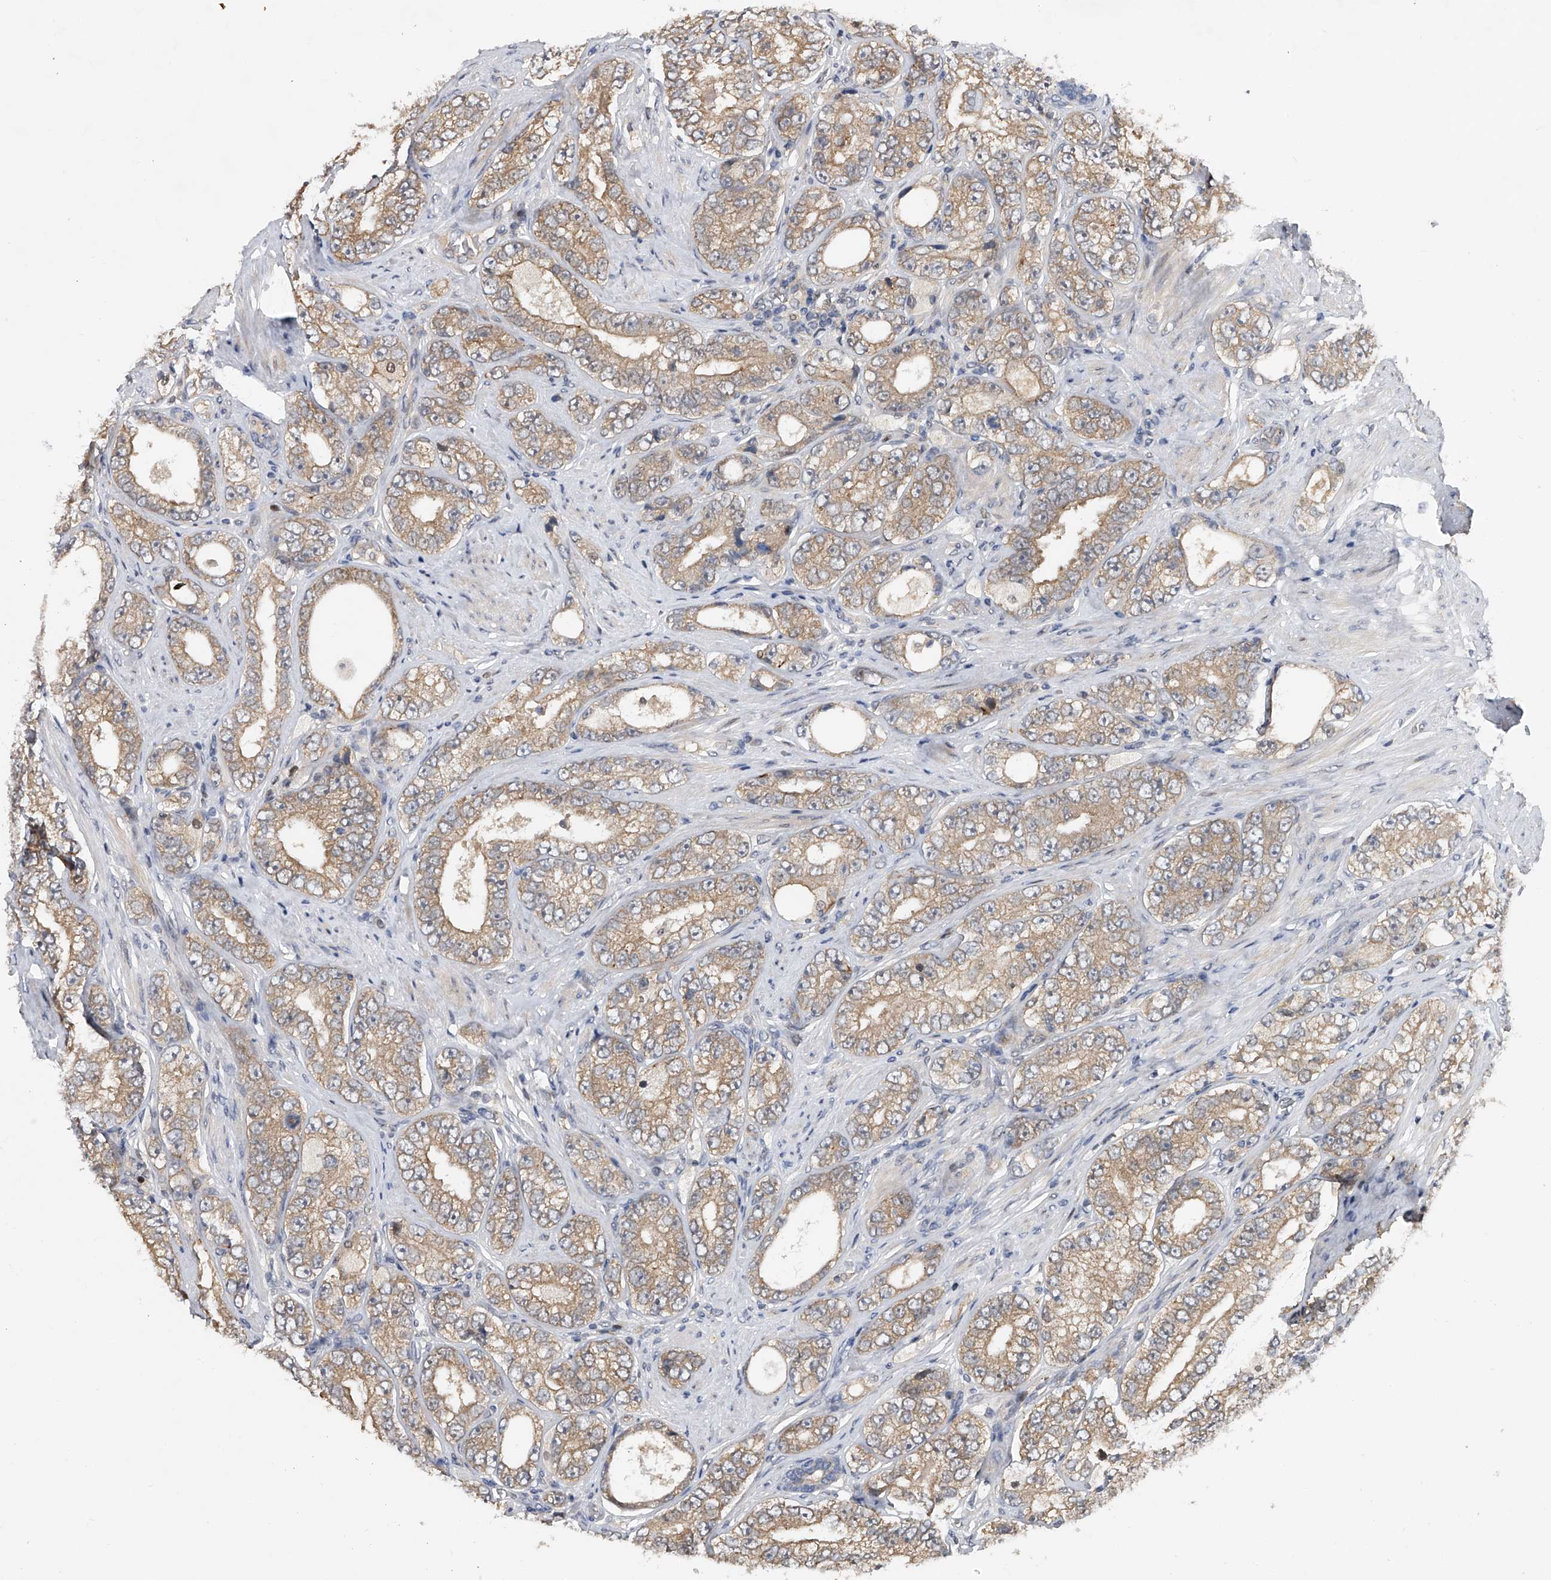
{"staining": {"intensity": "weak", "quantity": ">75%", "location": "cytoplasmic/membranous"}, "tissue": "prostate cancer", "cell_type": "Tumor cells", "image_type": "cancer", "snomed": [{"axis": "morphology", "description": "Adenocarcinoma, High grade"}, {"axis": "topography", "description": "Prostate"}], "caption": "Approximately >75% of tumor cells in prostate cancer (high-grade adenocarcinoma) show weak cytoplasmic/membranous protein expression as visualized by brown immunohistochemical staining.", "gene": "RWDD2A", "patient": {"sex": "male", "age": 56}}